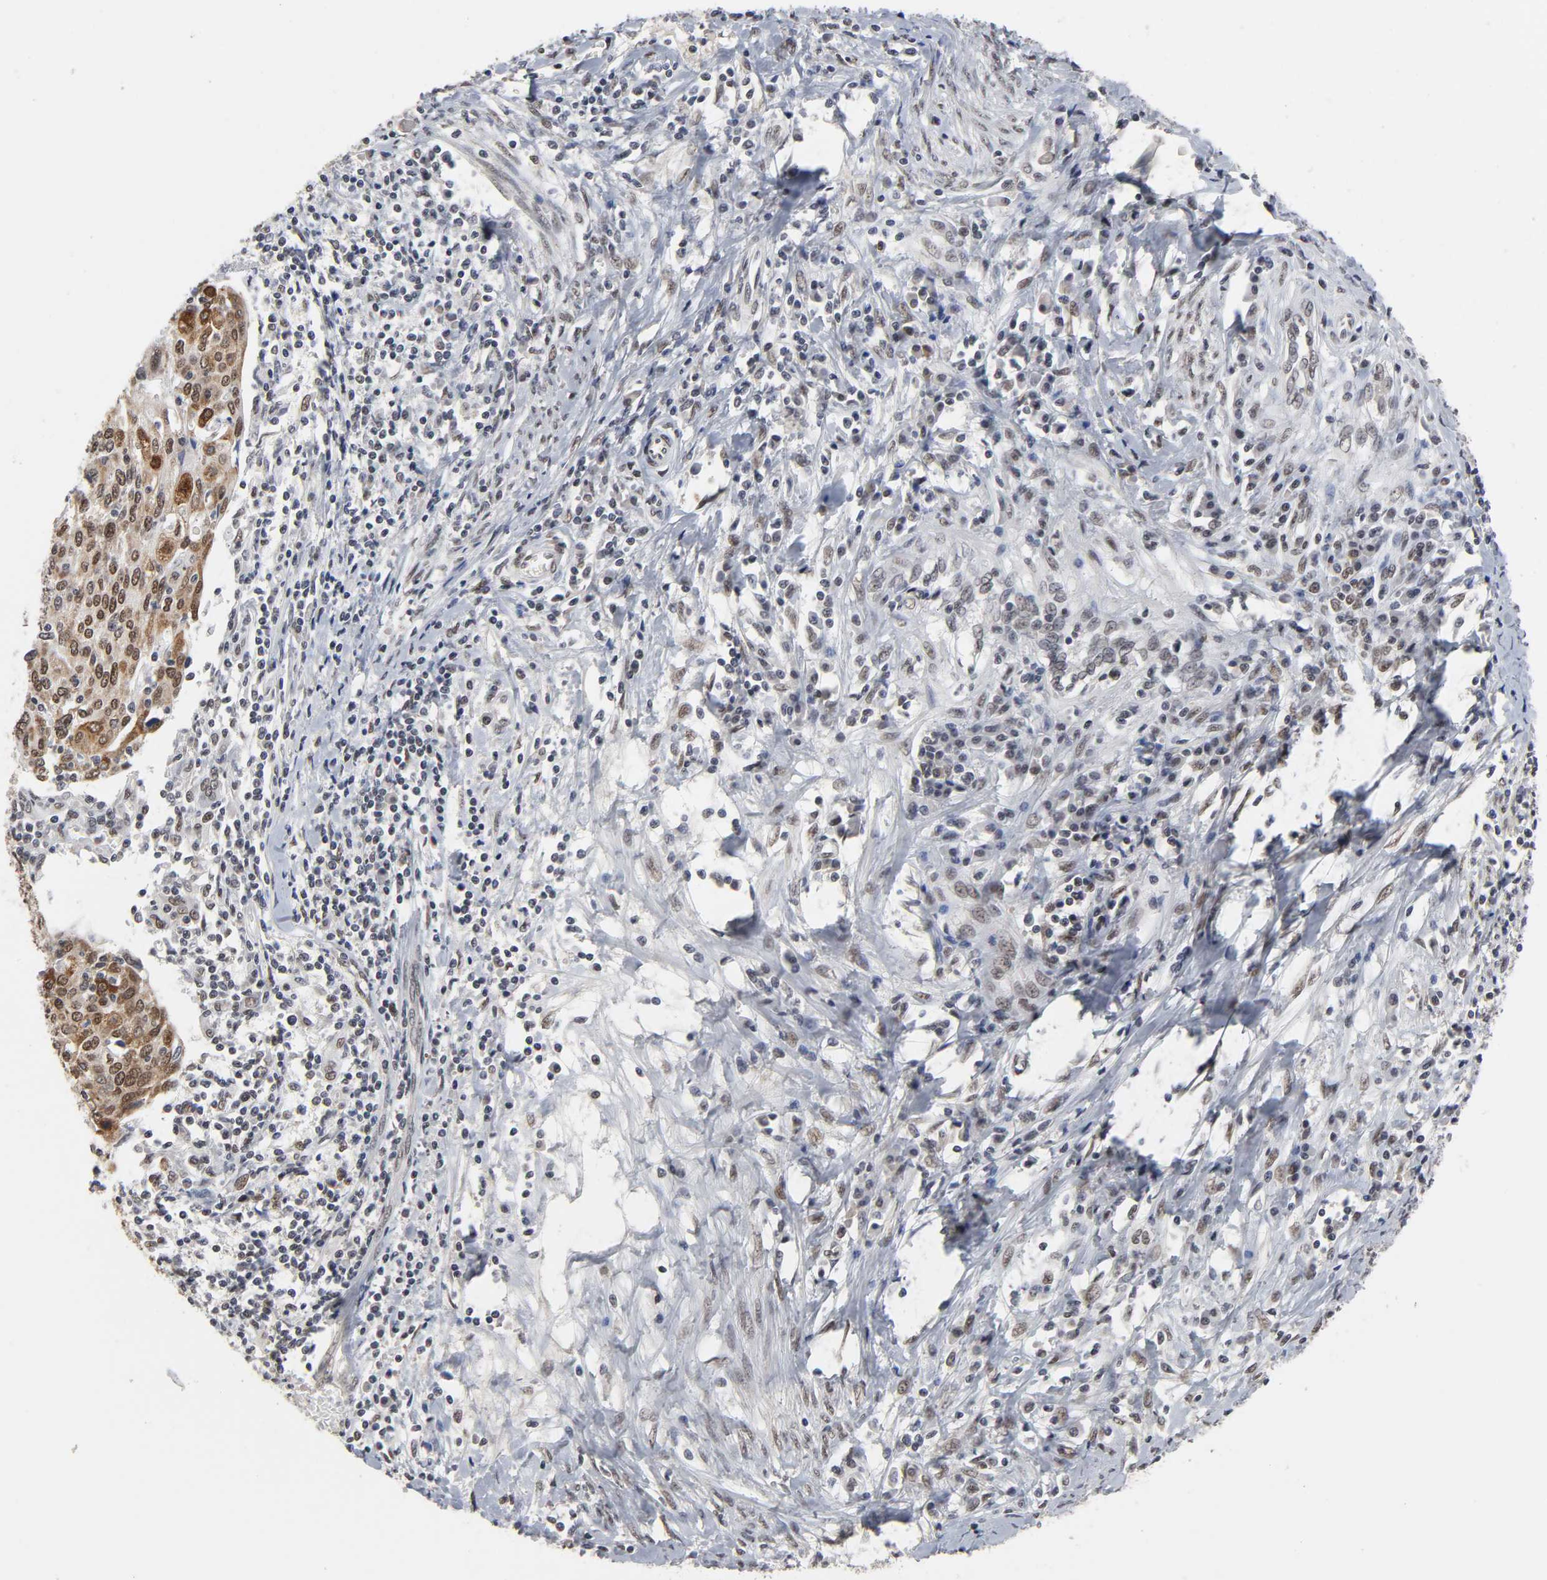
{"staining": {"intensity": "moderate", "quantity": ">75%", "location": "cytoplasmic/membranous,nuclear"}, "tissue": "cervical cancer", "cell_type": "Tumor cells", "image_type": "cancer", "snomed": [{"axis": "morphology", "description": "Squamous cell carcinoma, NOS"}, {"axis": "topography", "description": "Cervix"}], "caption": "Cervical cancer (squamous cell carcinoma) was stained to show a protein in brown. There is medium levels of moderate cytoplasmic/membranous and nuclear positivity in approximately >75% of tumor cells. The protein is stained brown, and the nuclei are stained in blue (DAB IHC with brightfield microscopy, high magnification).", "gene": "TRIM33", "patient": {"sex": "female", "age": 40}}